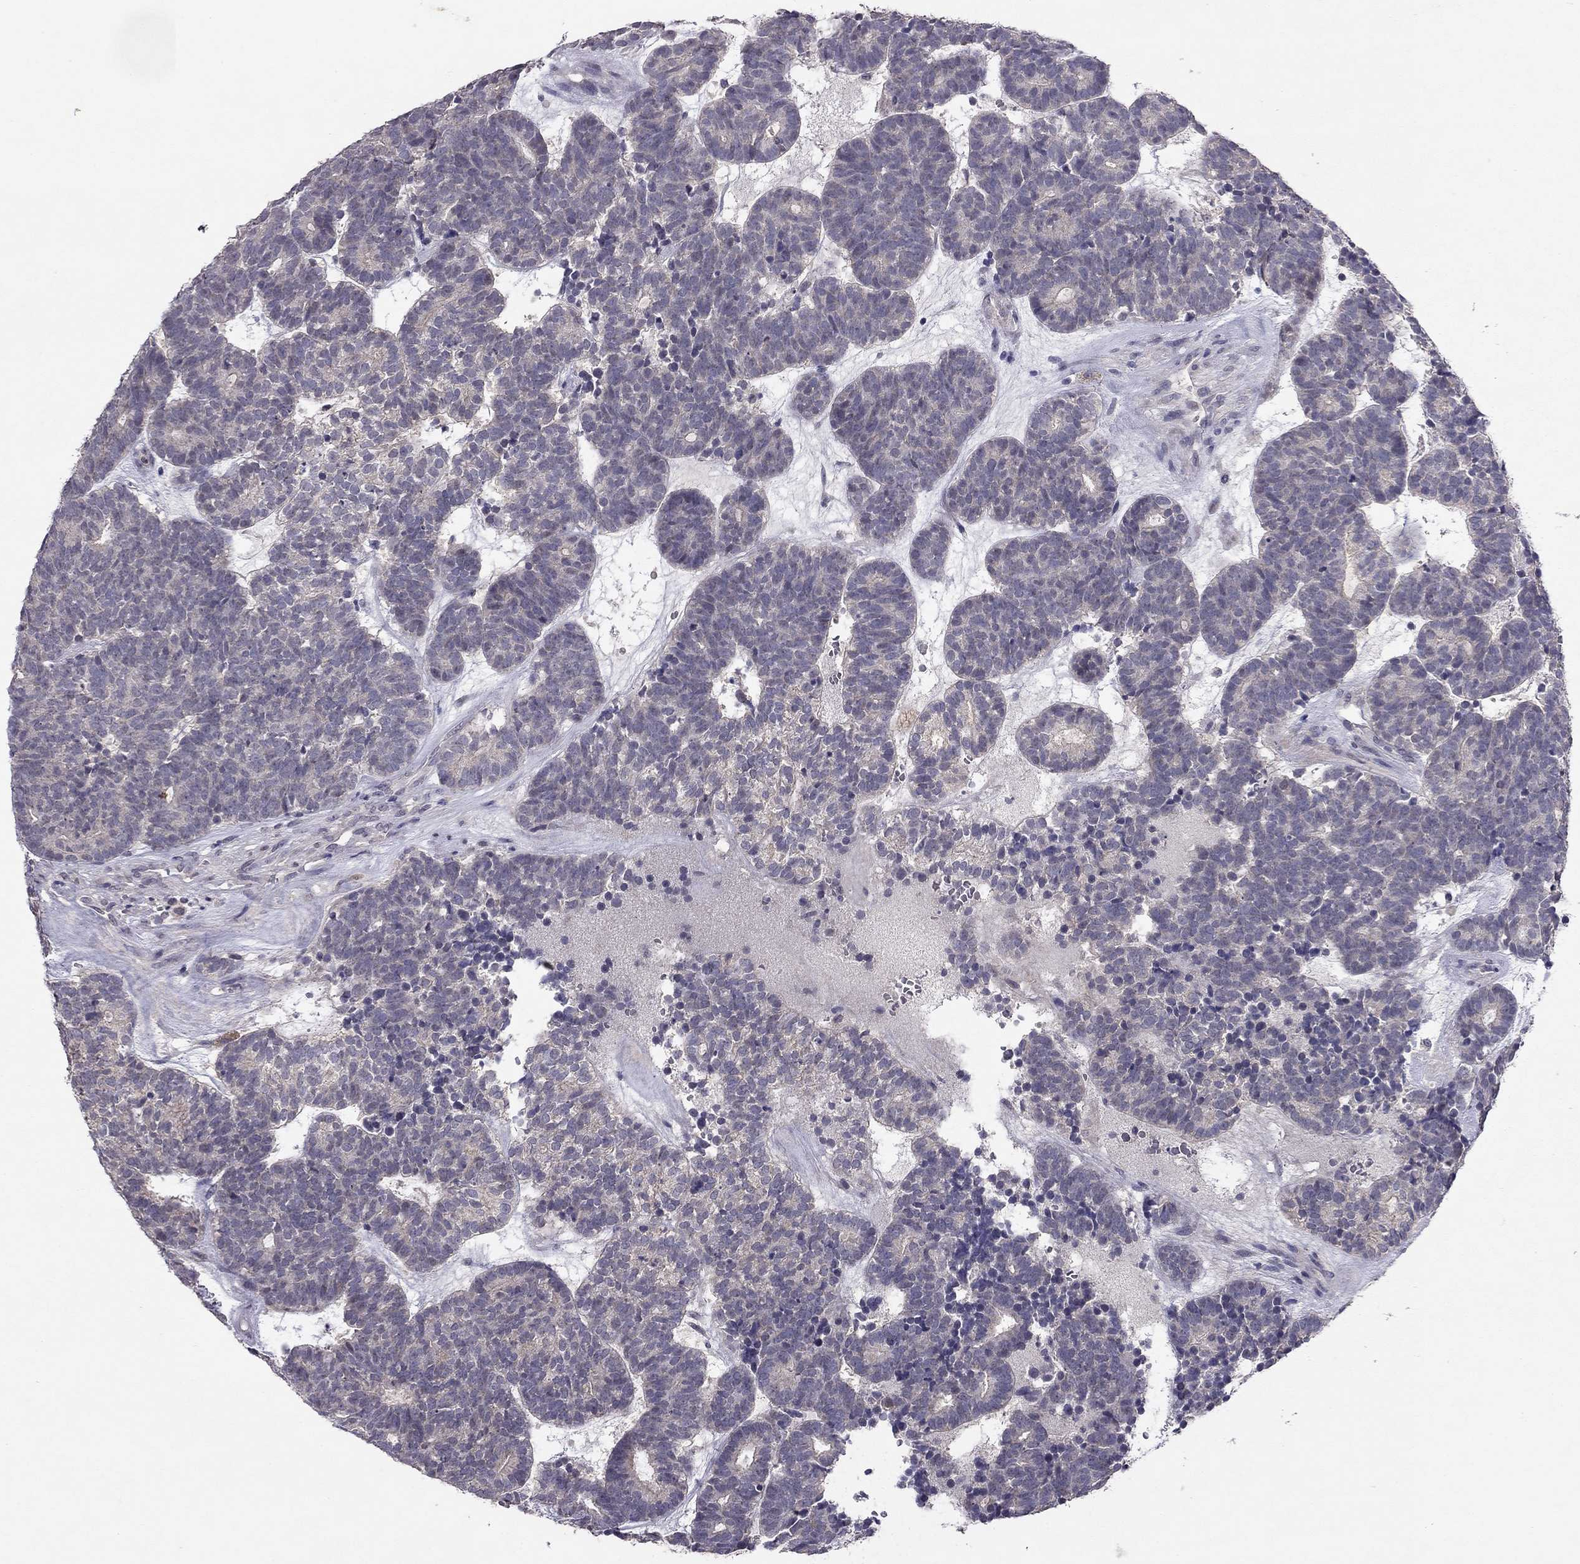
{"staining": {"intensity": "negative", "quantity": "none", "location": "none"}, "tissue": "head and neck cancer", "cell_type": "Tumor cells", "image_type": "cancer", "snomed": [{"axis": "morphology", "description": "Adenocarcinoma, NOS"}, {"axis": "topography", "description": "Head-Neck"}], "caption": "An immunohistochemistry (IHC) histopathology image of head and neck cancer (adenocarcinoma) is shown. There is no staining in tumor cells of head and neck cancer (adenocarcinoma). (DAB IHC with hematoxylin counter stain).", "gene": "ESR2", "patient": {"sex": "female", "age": 81}}